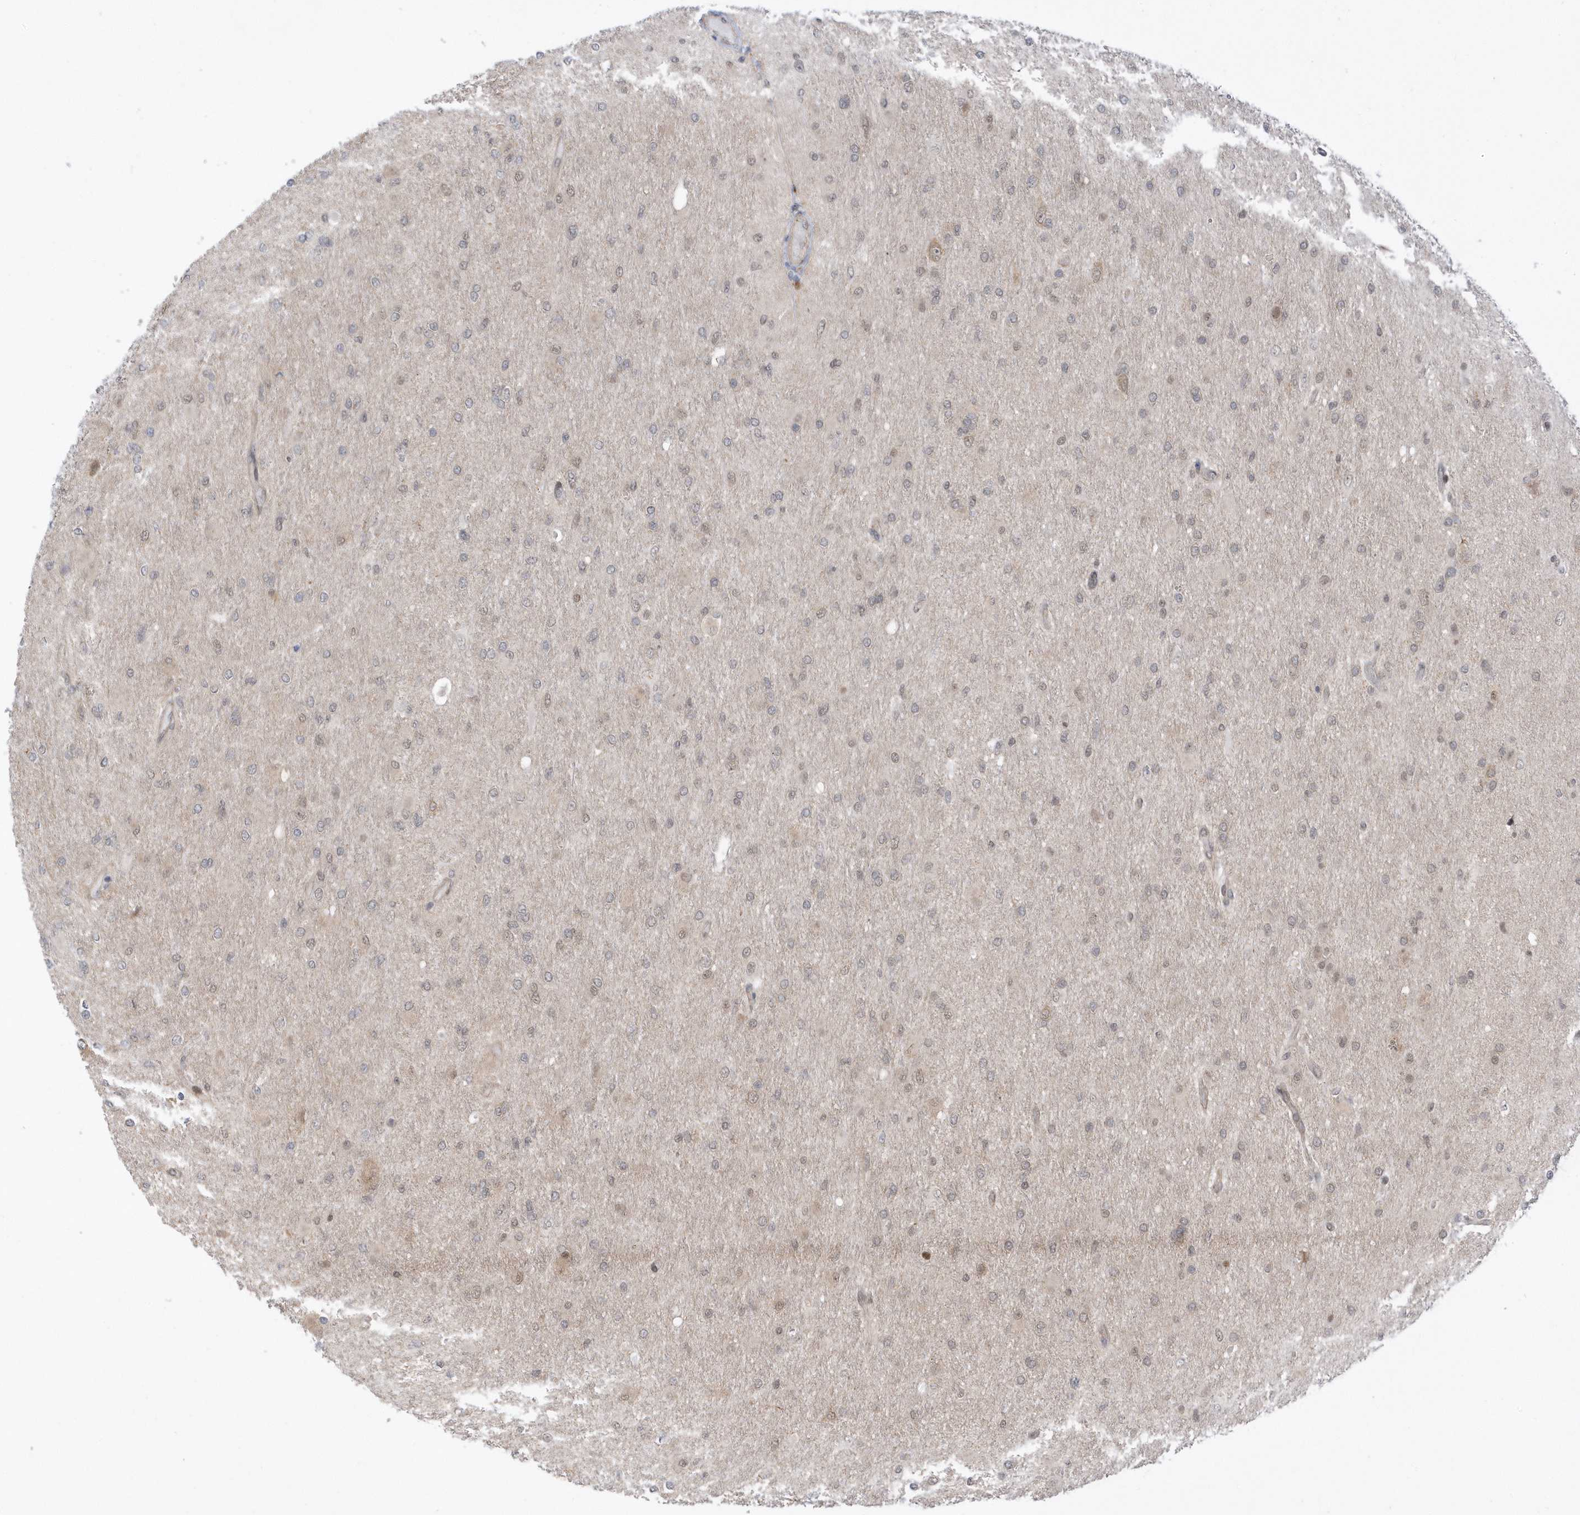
{"staining": {"intensity": "weak", "quantity": "<25%", "location": "nuclear"}, "tissue": "glioma", "cell_type": "Tumor cells", "image_type": "cancer", "snomed": [{"axis": "morphology", "description": "Glioma, malignant, High grade"}, {"axis": "topography", "description": "Cerebral cortex"}], "caption": "Human glioma stained for a protein using IHC demonstrates no positivity in tumor cells.", "gene": "USP53", "patient": {"sex": "female", "age": 36}}